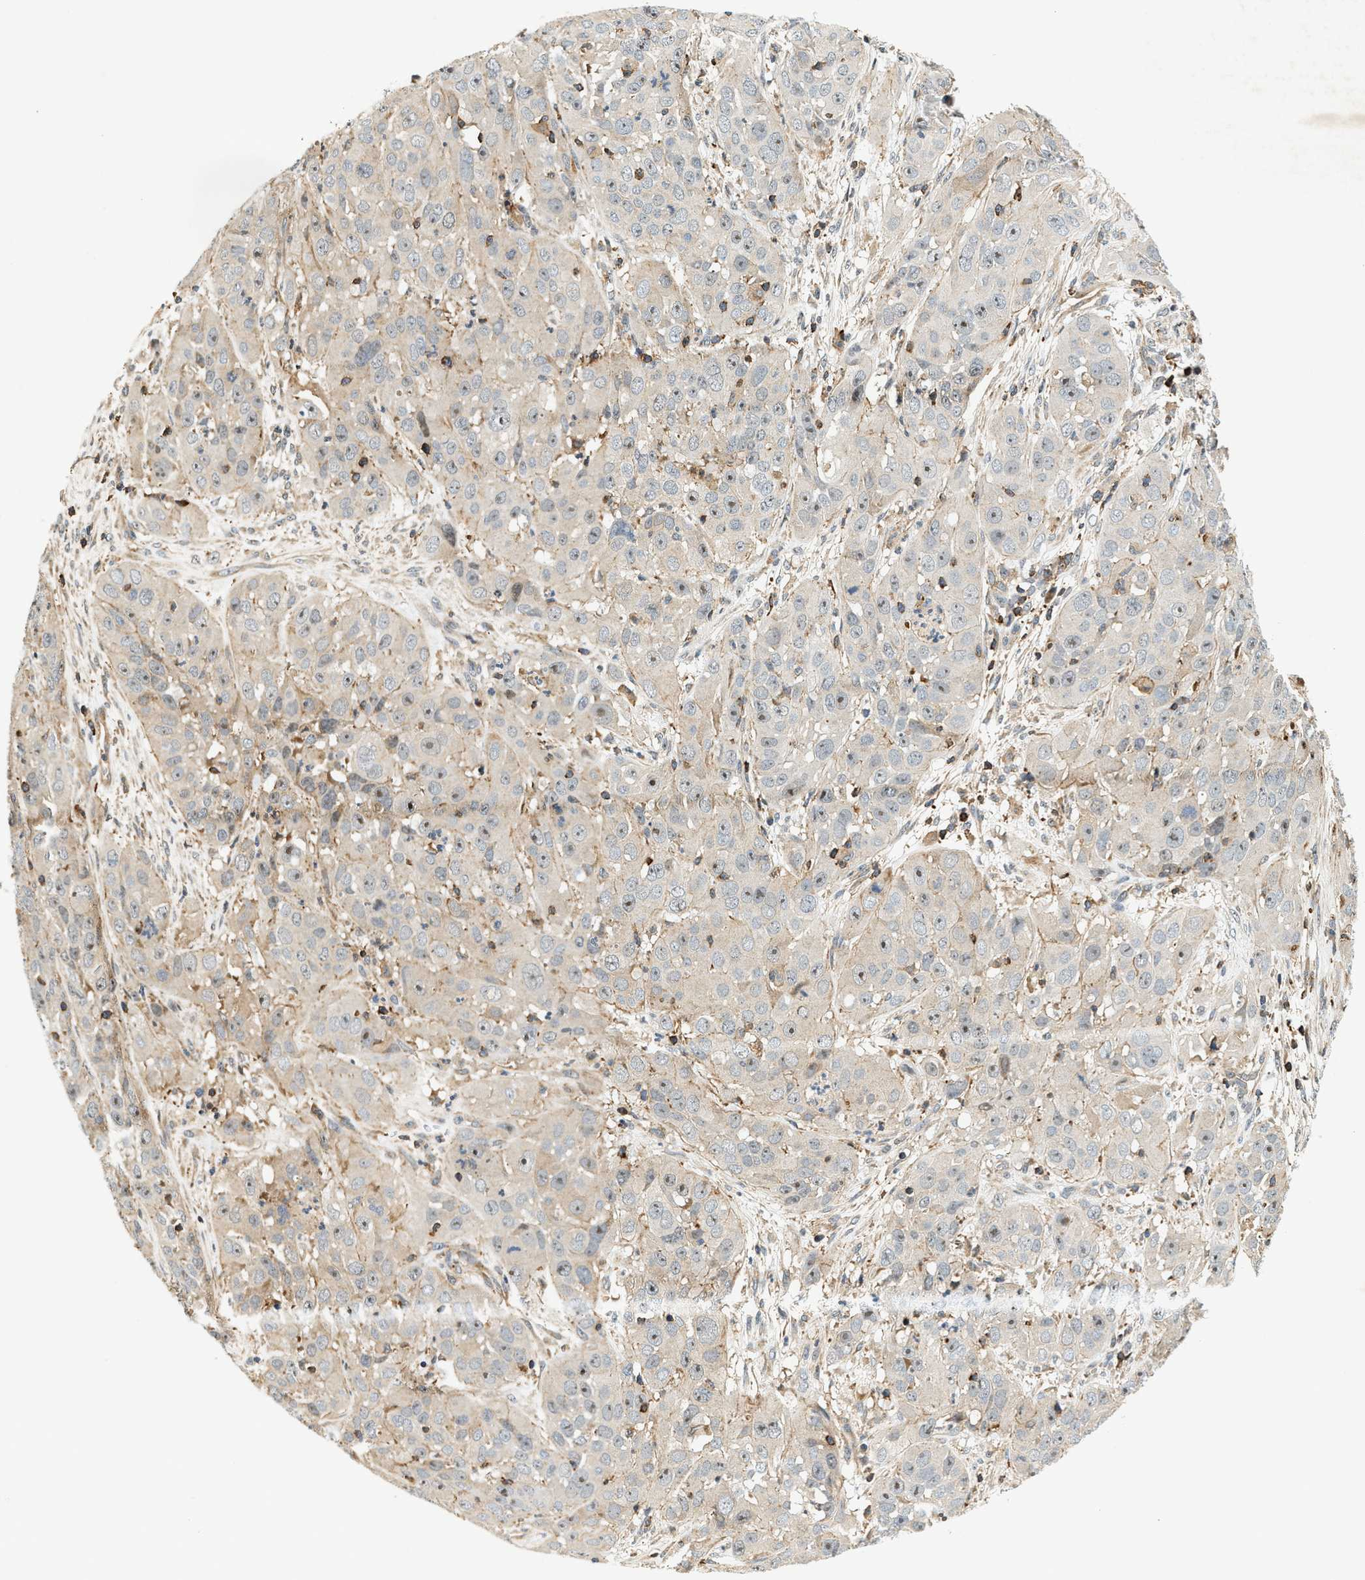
{"staining": {"intensity": "weak", "quantity": "25%-75%", "location": "cytoplasmic/membranous,nuclear"}, "tissue": "cervical cancer", "cell_type": "Tumor cells", "image_type": "cancer", "snomed": [{"axis": "morphology", "description": "Squamous cell carcinoma, NOS"}, {"axis": "topography", "description": "Cervix"}], "caption": "Cervical cancer stained with immunohistochemistry shows weak cytoplasmic/membranous and nuclear staining in about 25%-75% of tumor cells. (Brightfield microscopy of DAB IHC at high magnification).", "gene": "SAMD9", "patient": {"sex": "female", "age": 32}}